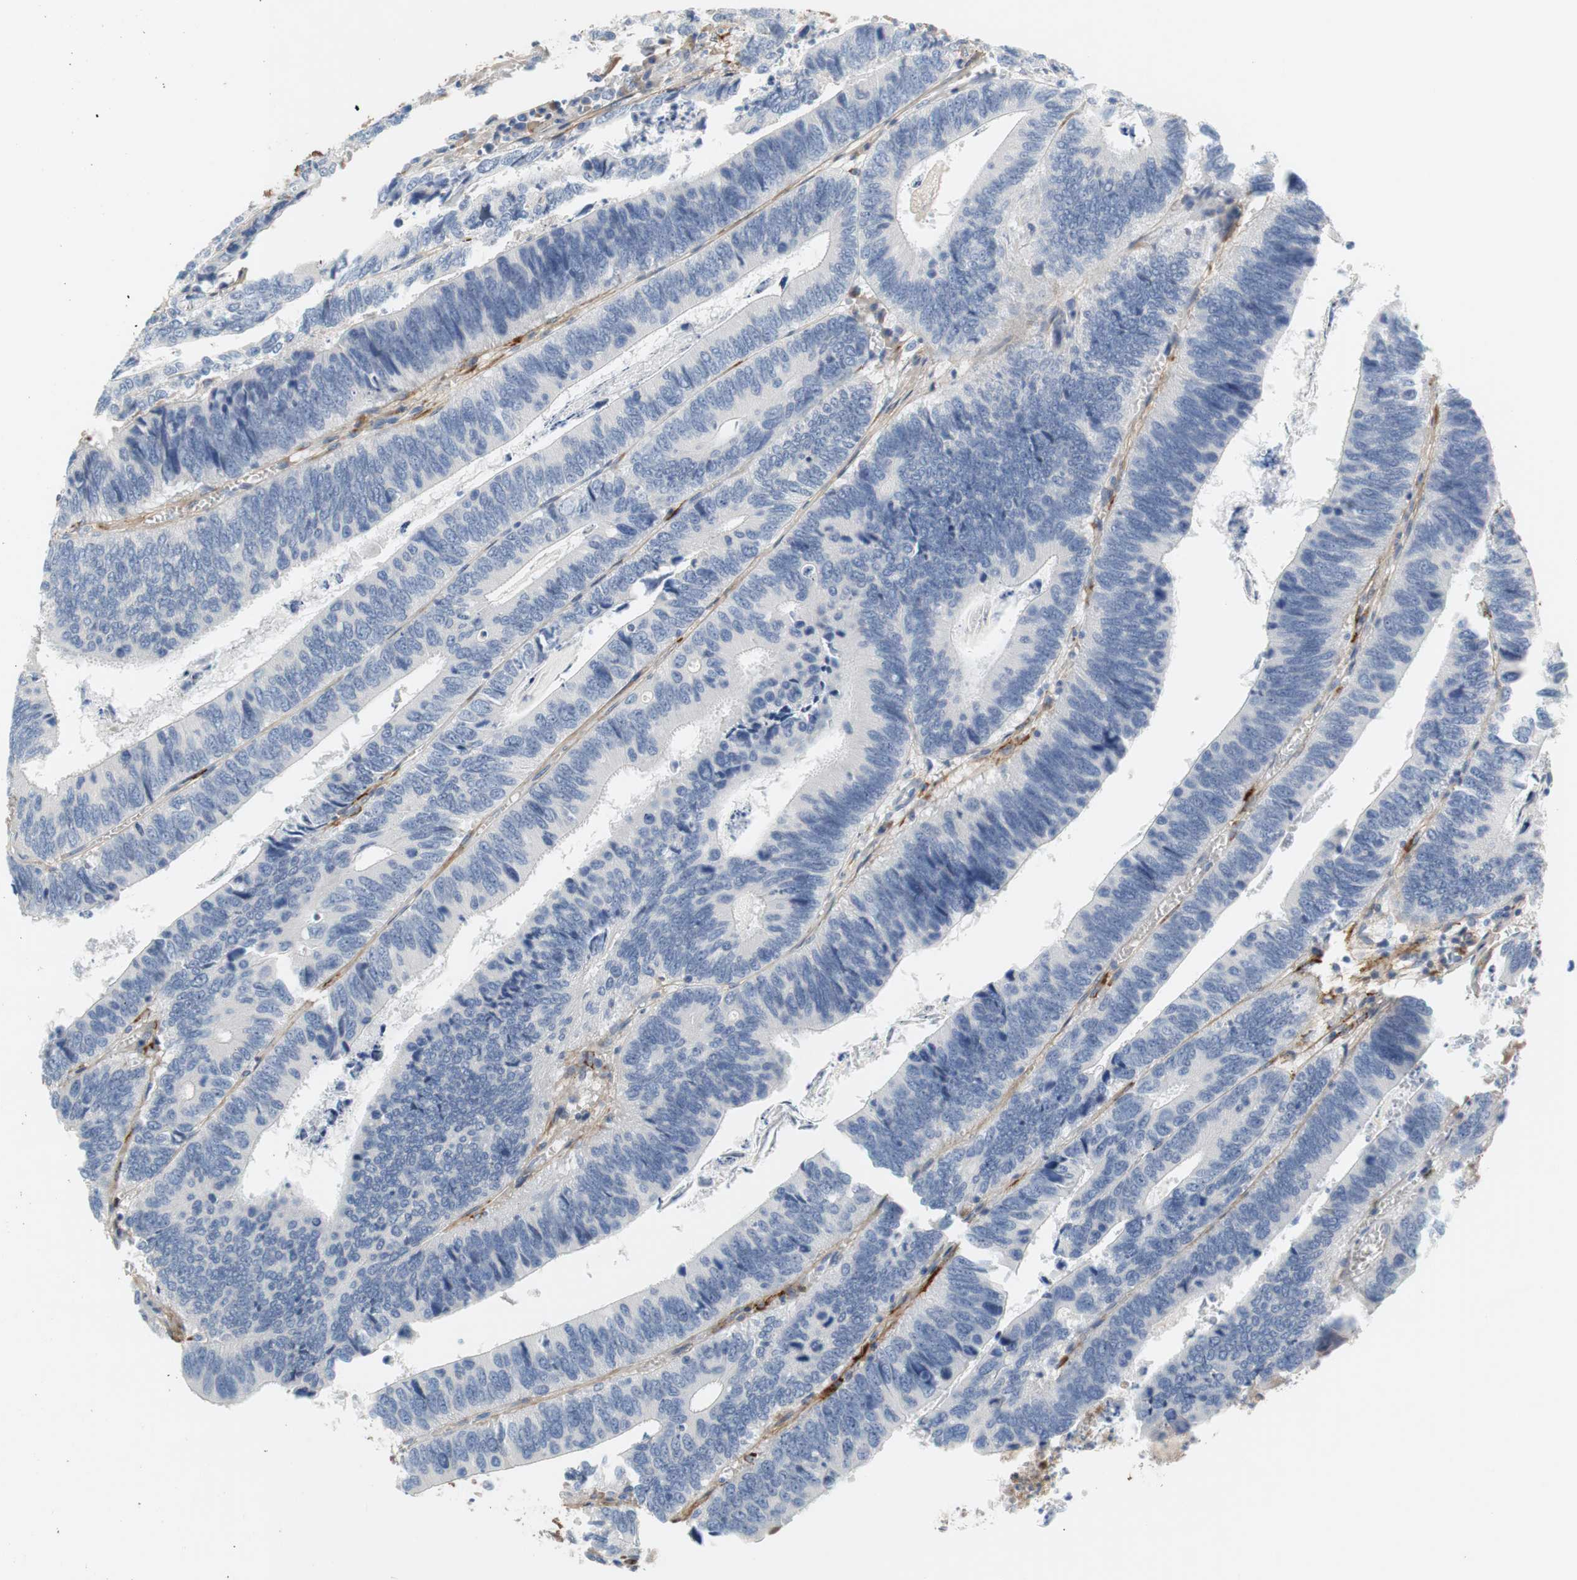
{"staining": {"intensity": "negative", "quantity": "none", "location": "none"}, "tissue": "colorectal cancer", "cell_type": "Tumor cells", "image_type": "cancer", "snomed": [{"axis": "morphology", "description": "Adenocarcinoma, NOS"}, {"axis": "topography", "description": "Colon"}], "caption": "DAB immunohistochemical staining of human colorectal cancer (adenocarcinoma) displays no significant expression in tumor cells. (Immunohistochemistry (ihc), brightfield microscopy, high magnification).", "gene": "COL12A1", "patient": {"sex": "male", "age": 72}}